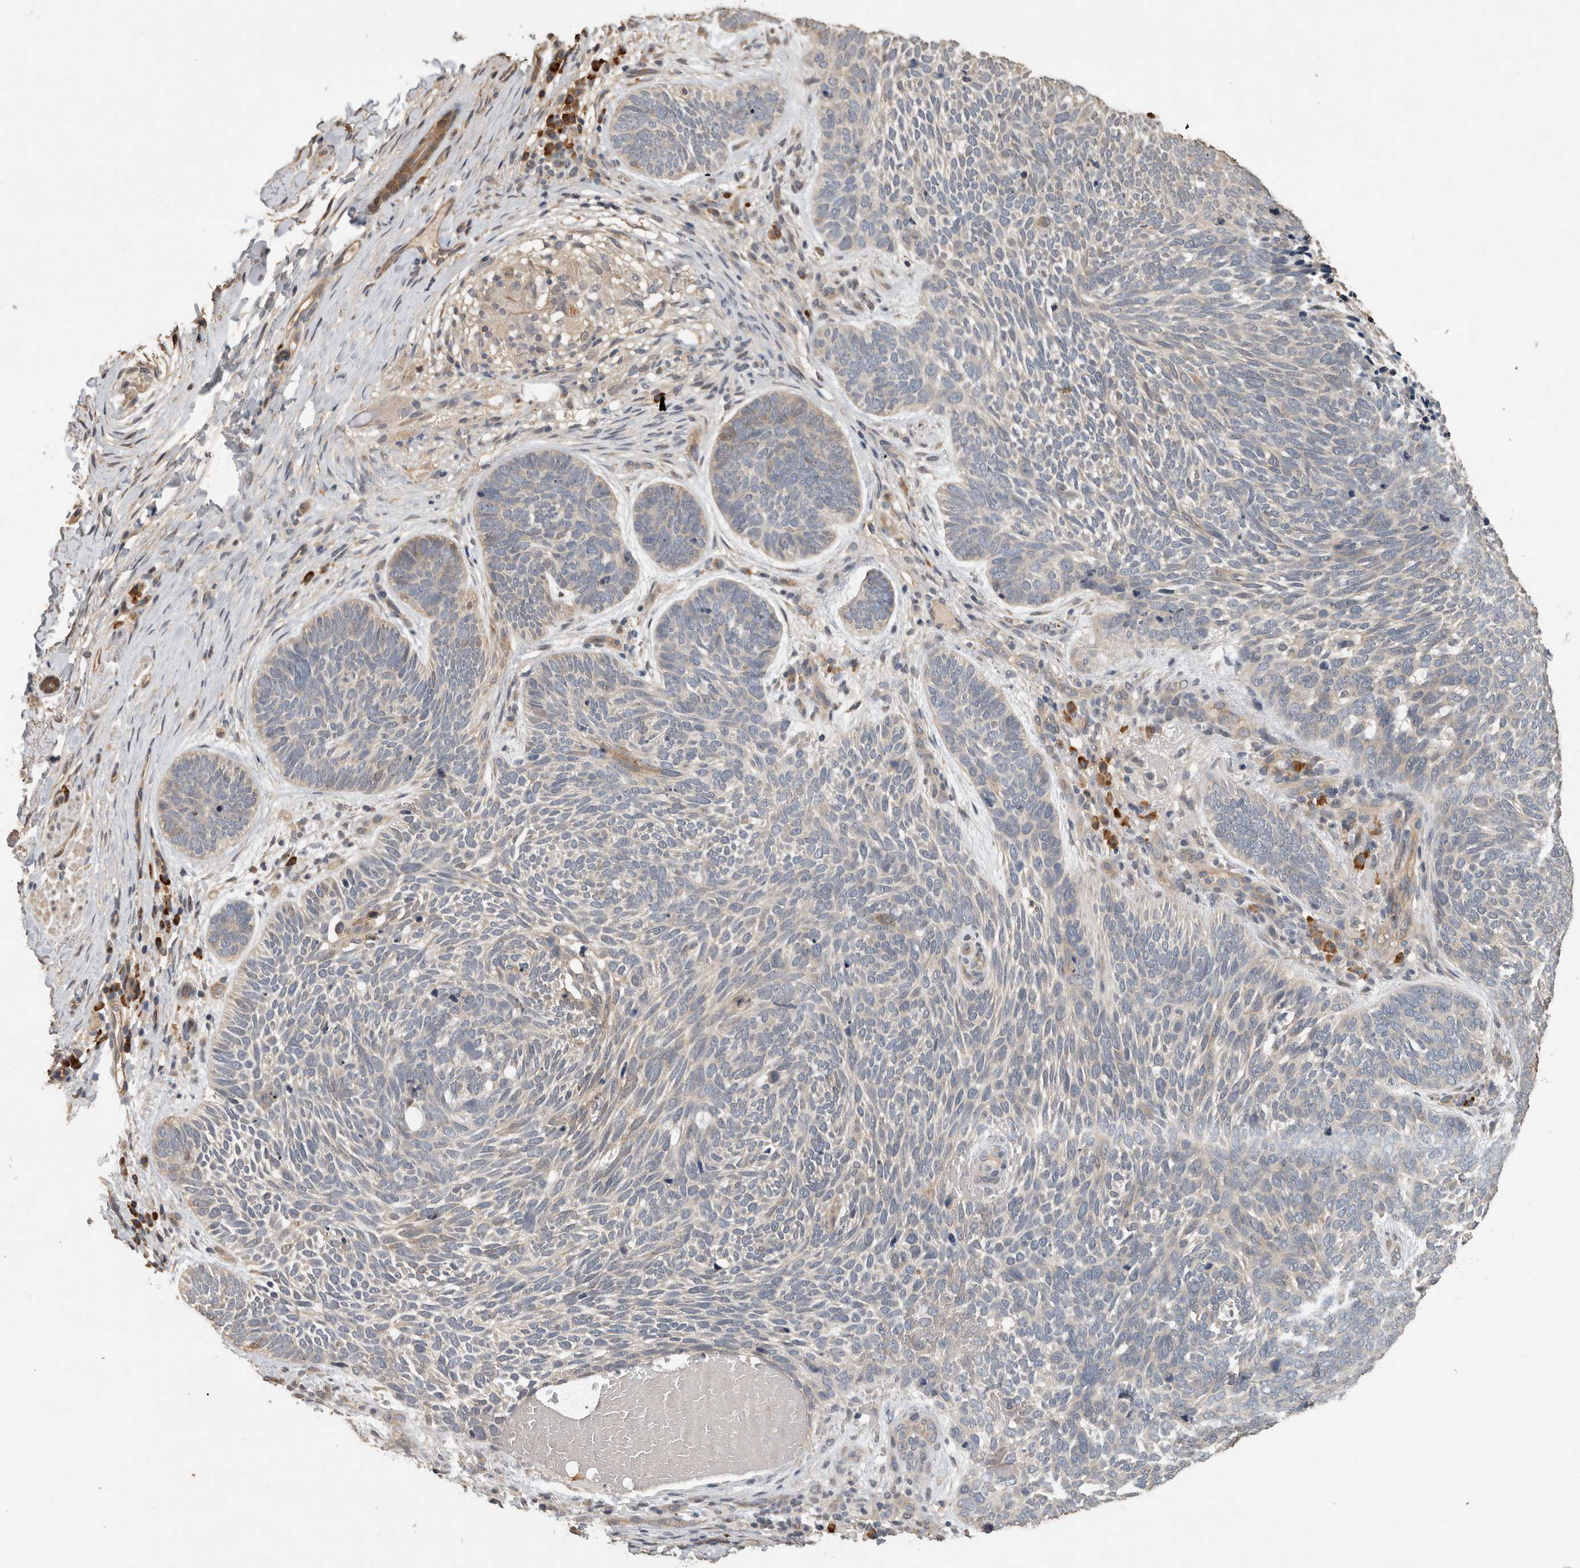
{"staining": {"intensity": "weak", "quantity": "<25%", "location": "cytoplasmic/membranous"}, "tissue": "skin cancer", "cell_type": "Tumor cells", "image_type": "cancer", "snomed": [{"axis": "morphology", "description": "Basal cell carcinoma"}, {"axis": "topography", "description": "Skin"}], "caption": "This is an IHC micrograph of skin basal cell carcinoma. There is no expression in tumor cells.", "gene": "RHPN1", "patient": {"sex": "female", "age": 85}}